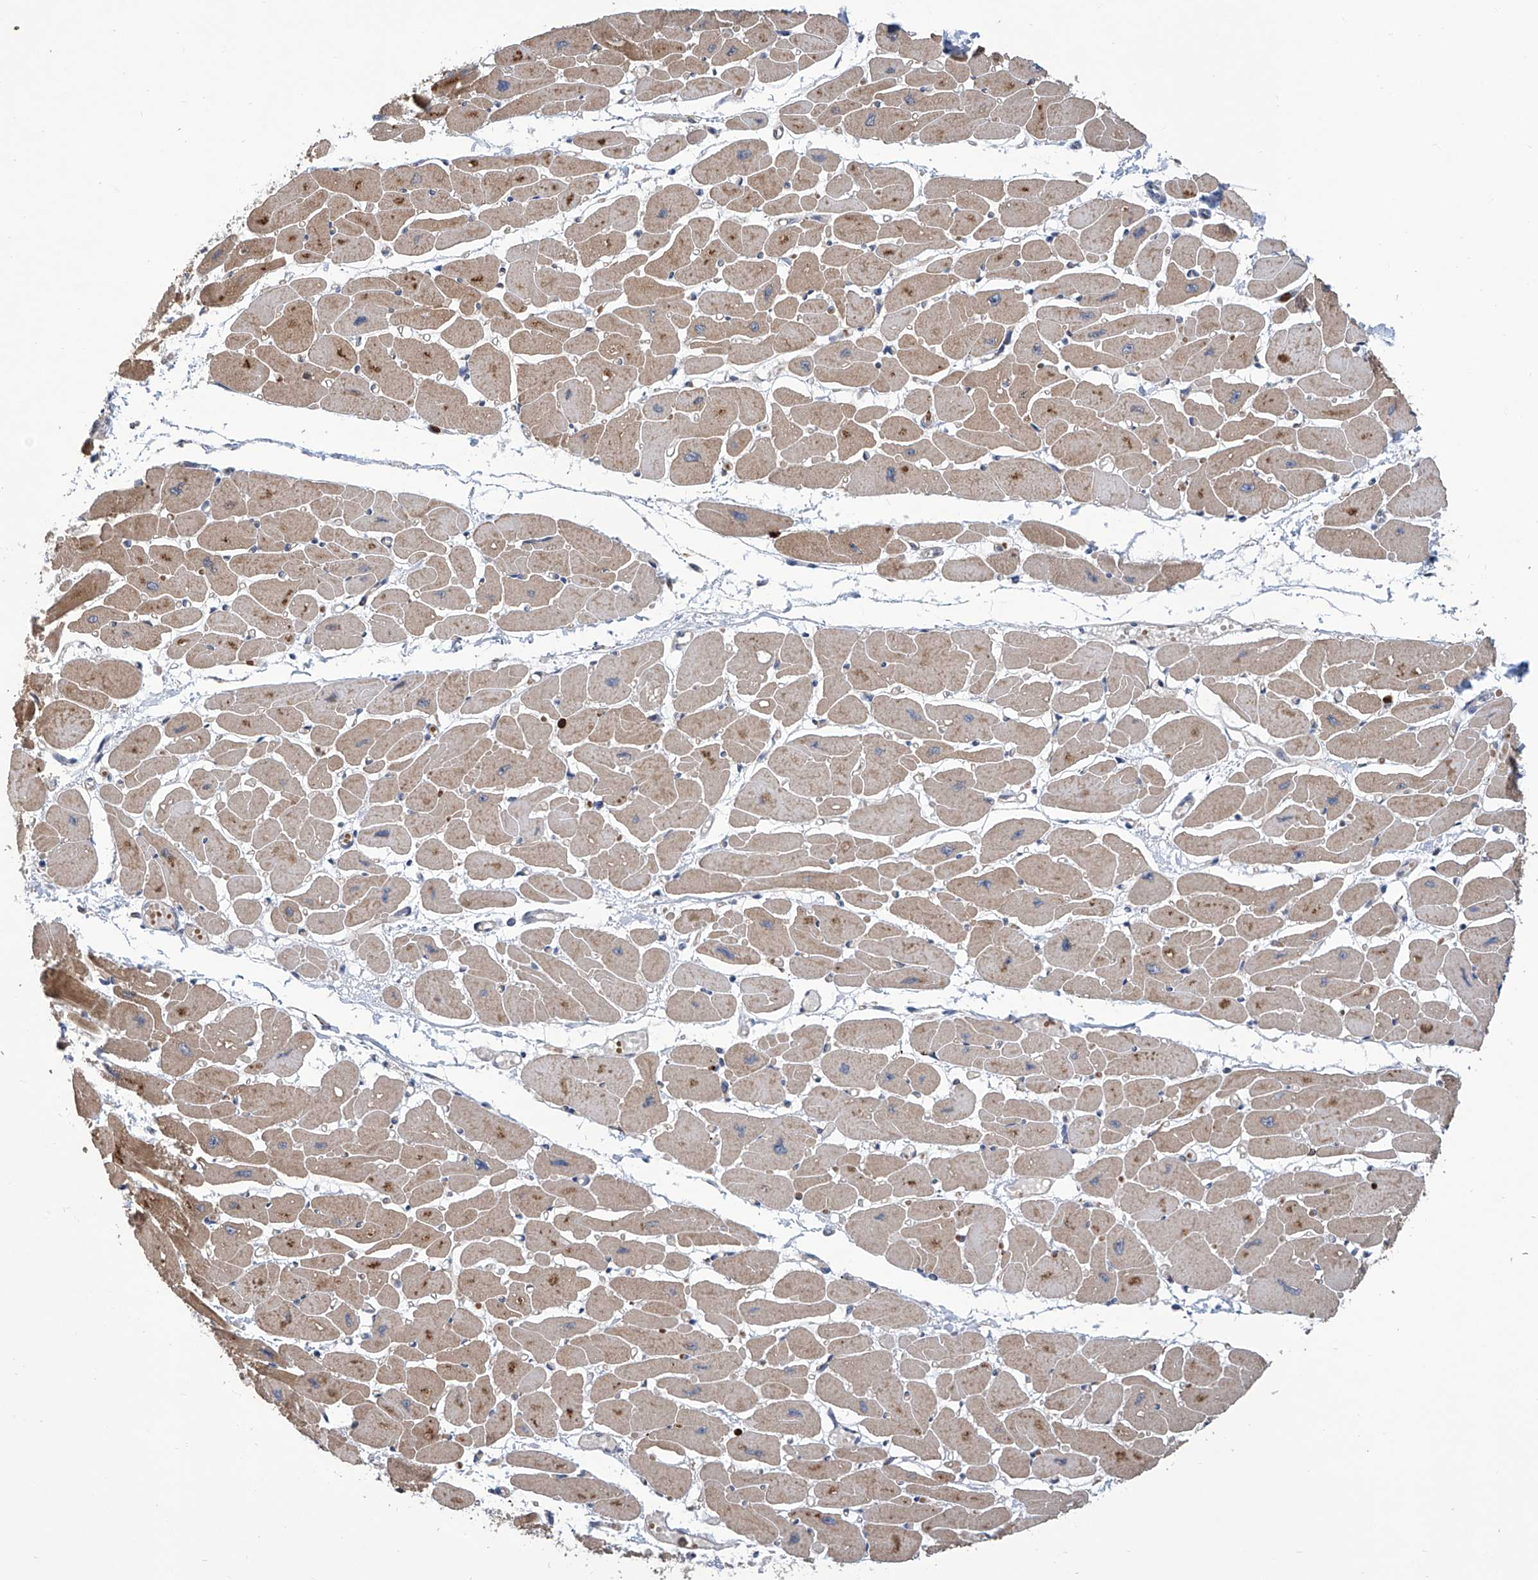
{"staining": {"intensity": "moderate", "quantity": "25%-75%", "location": "cytoplasmic/membranous"}, "tissue": "heart muscle", "cell_type": "Cardiomyocytes", "image_type": "normal", "snomed": [{"axis": "morphology", "description": "Normal tissue, NOS"}, {"axis": "topography", "description": "Heart"}], "caption": "Cardiomyocytes demonstrate moderate cytoplasmic/membranous staining in about 25%-75% of cells in benign heart muscle. Immunohistochemistry stains the protein in brown and the nuclei are stained blue.", "gene": "EIF2D", "patient": {"sex": "female", "age": 54}}